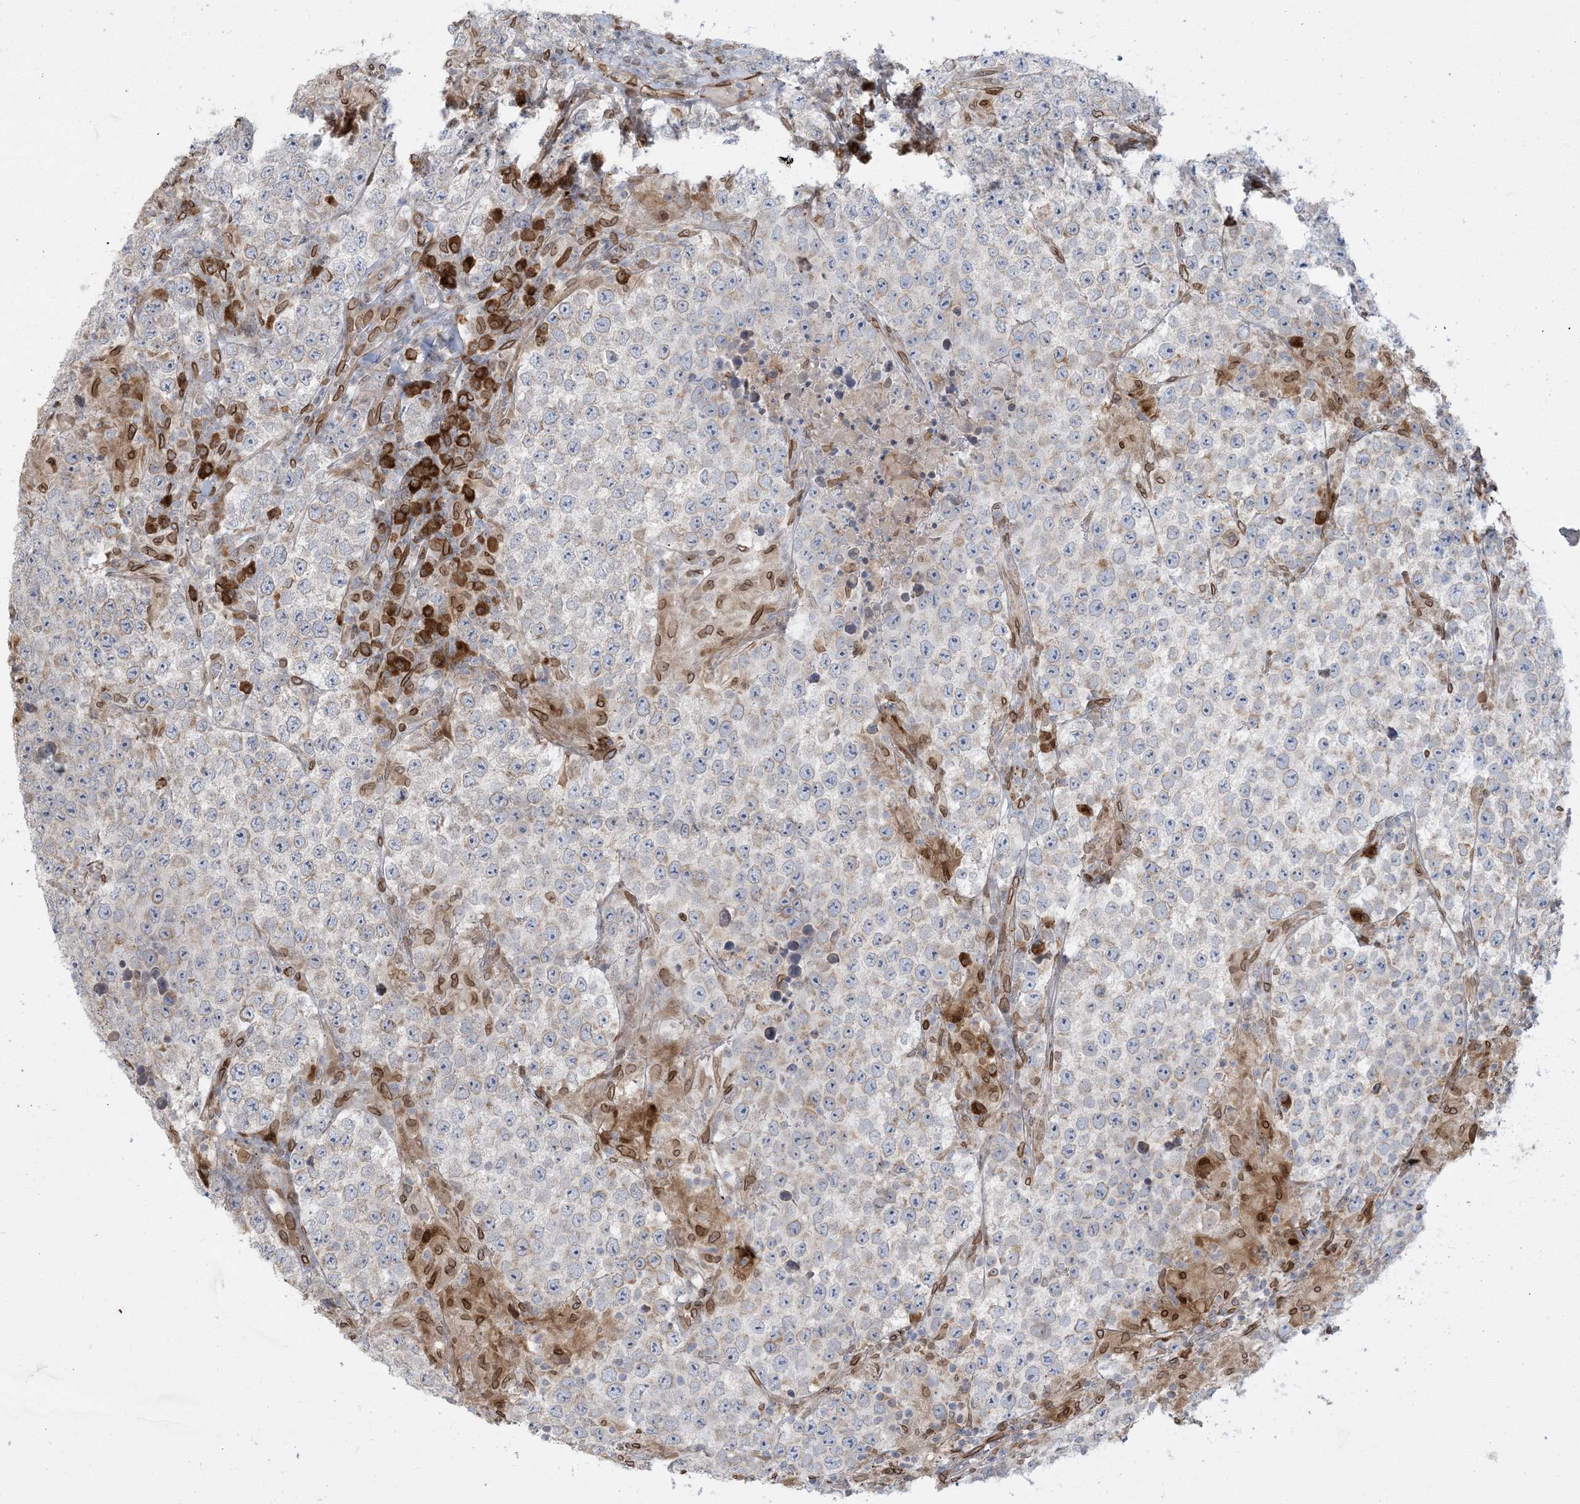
{"staining": {"intensity": "negative", "quantity": "none", "location": "none"}, "tissue": "testis cancer", "cell_type": "Tumor cells", "image_type": "cancer", "snomed": [{"axis": "morphology", "description": "Normal tissue, NOS"}, {"axis": "morphology", "description": "Urothelial carcinoma, High grade"}, {"axis": "morphology", "description": "Seminoma, NOS"}, {"axis": "morphology", "description": "Carcinoma, Embryonal, NOS"}, {"axis": "topography", "description": "Urinary bladder"}, {"axis": "topography", "description": "Testis"}], "caption": "Tumor cells show no significant expression in testis cancer (embryonal carcinoma). (Brightfield microscopy of DAB IHC at high magnification).", "gene": "WWP1", "patient": {"sex": "male", "age": 41}}